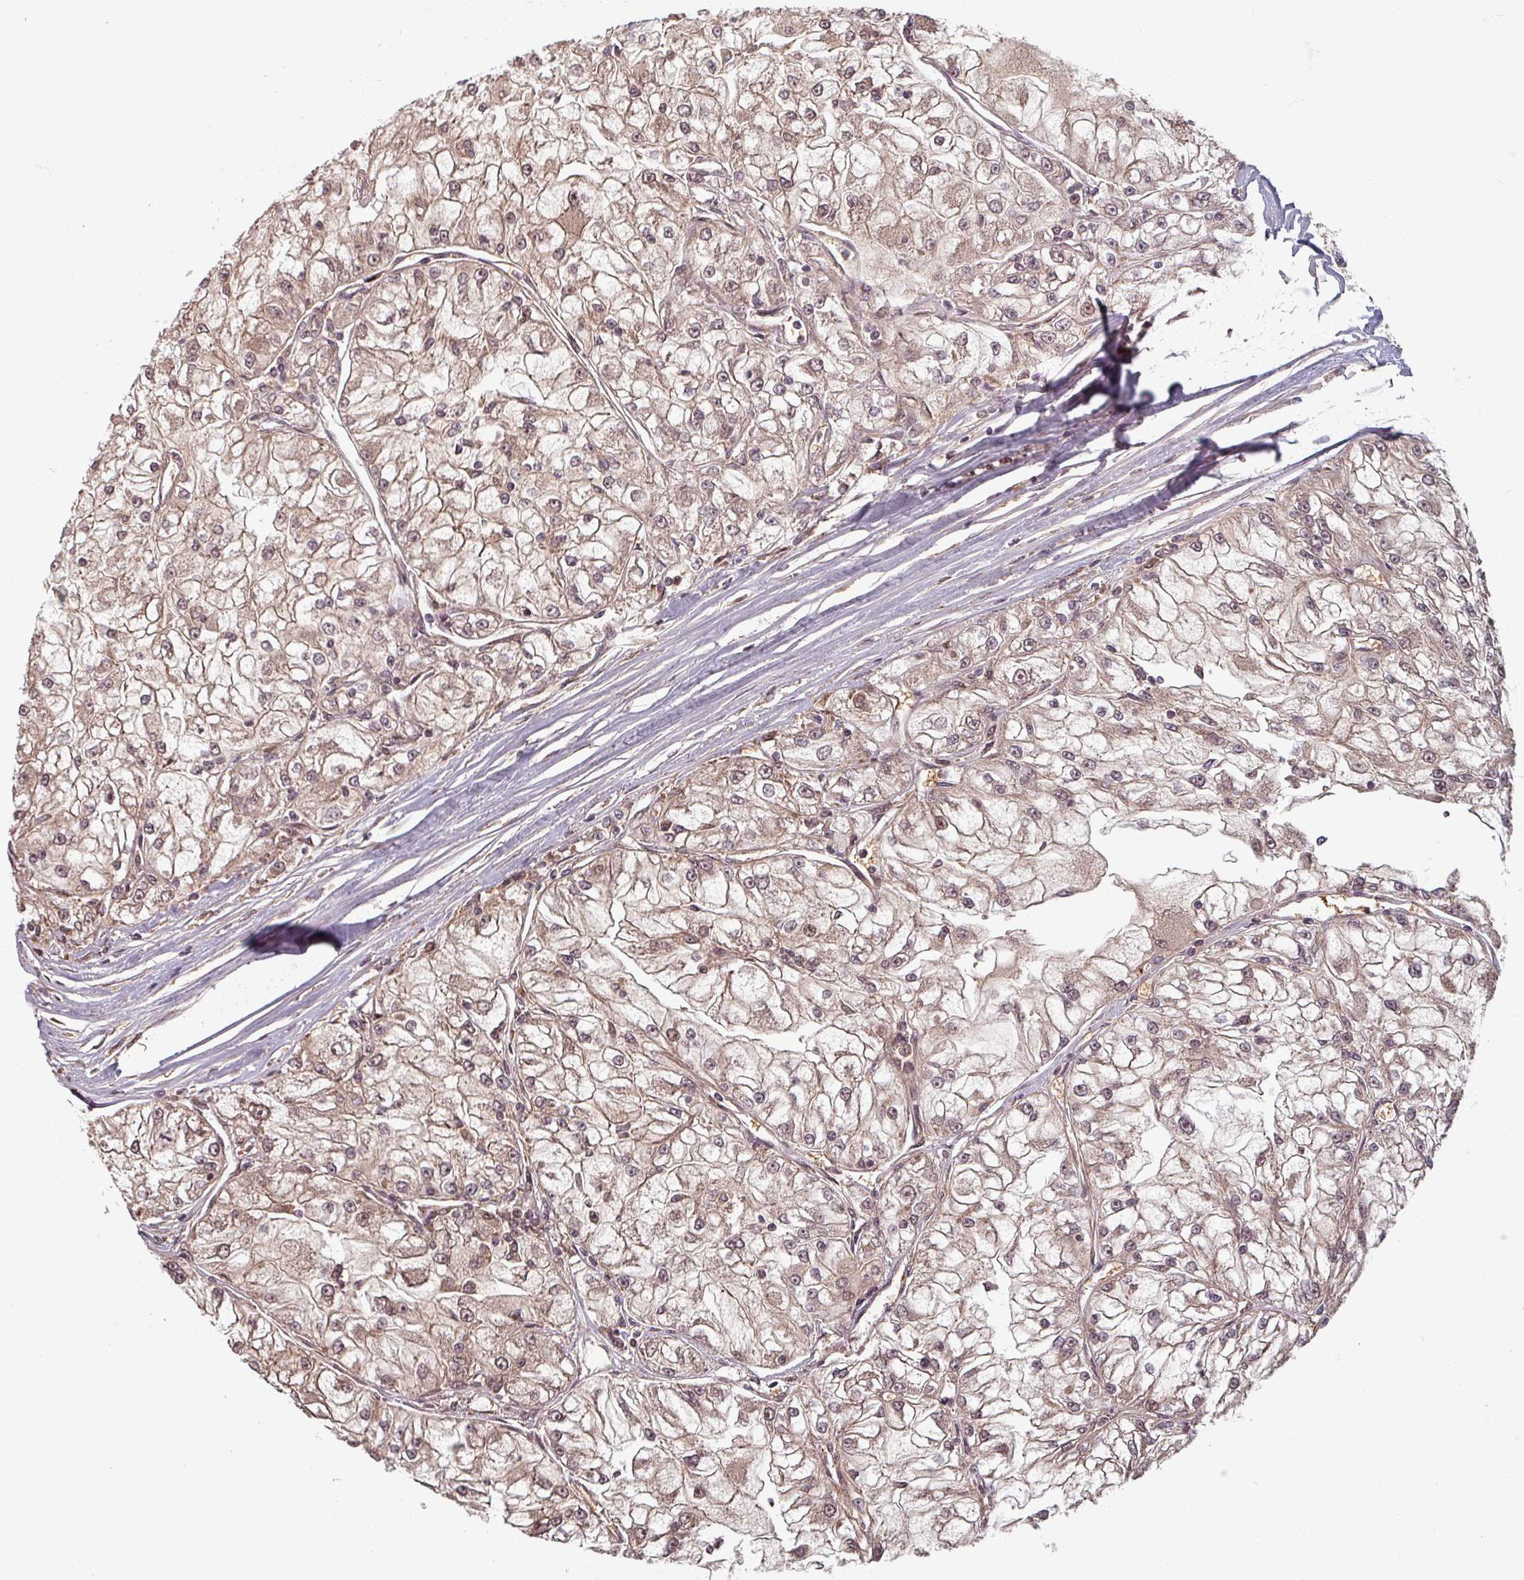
{"staining": {"intensity": "weak", "quantity": ">75%", "location": "cytoplasmic/membranous,nuclear"}, "tissue": "renal cancer", "cell_type": "Tumor cells", "image_type": "cancer", "snomed": [{"axis": "morphology", "description": "Adenocarcinoma, NOS"}, {"axis": "topography", "description": "Kidney"}], "caption": "About >75% of tumor cells in renal cancer (adenocarcinoma) demonstrate weak cytoplasmic/membranous and nuclear protein expression as visualized by brown immunohistochemical staining.", "gene": "EID1", "patient": {"sex": "female", "age": 72}}